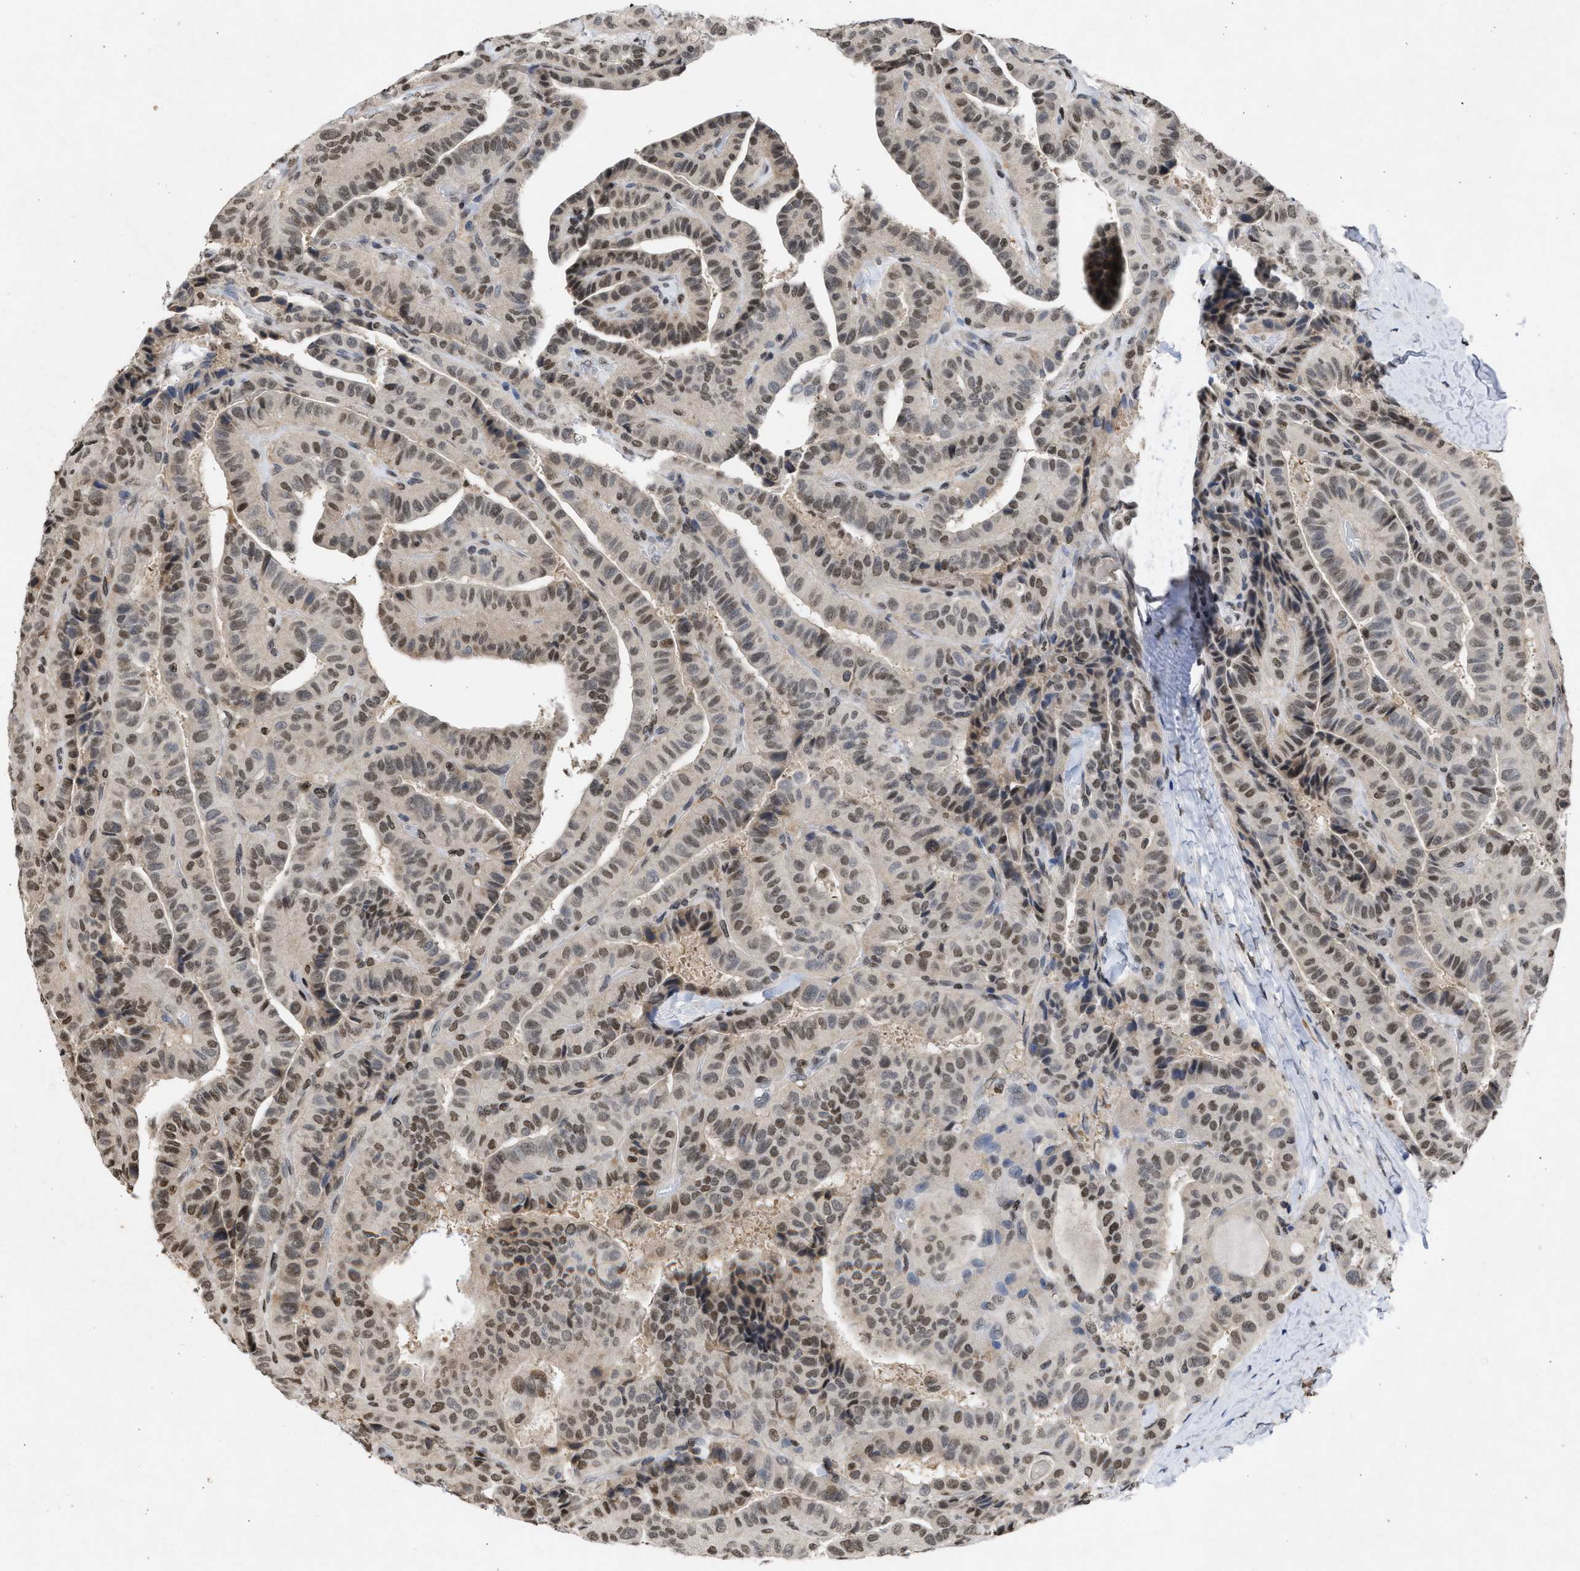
{"staining": {"intensity": "moderate", "quantity": ">75%", "location": "nuclear"}, "tissue": "thyroid cancer", "cell_type": "Tumor cells", "image_type": "cancer", "snomed": [{"axis": "morphology", "description": "Papillary adenocarcinoma, NOS"}, {"axis": "topography", "description": "Thyroid gland"}], "caption": "Moderate nuclear staining for a protein is appreciated in approximately >75% of tumor cells of papillary adenocarcinoma (thyroid) using immunohistochemistry (IHC).", "gene": "NUP35", "patient": {"sex": "male", "age": 77}}